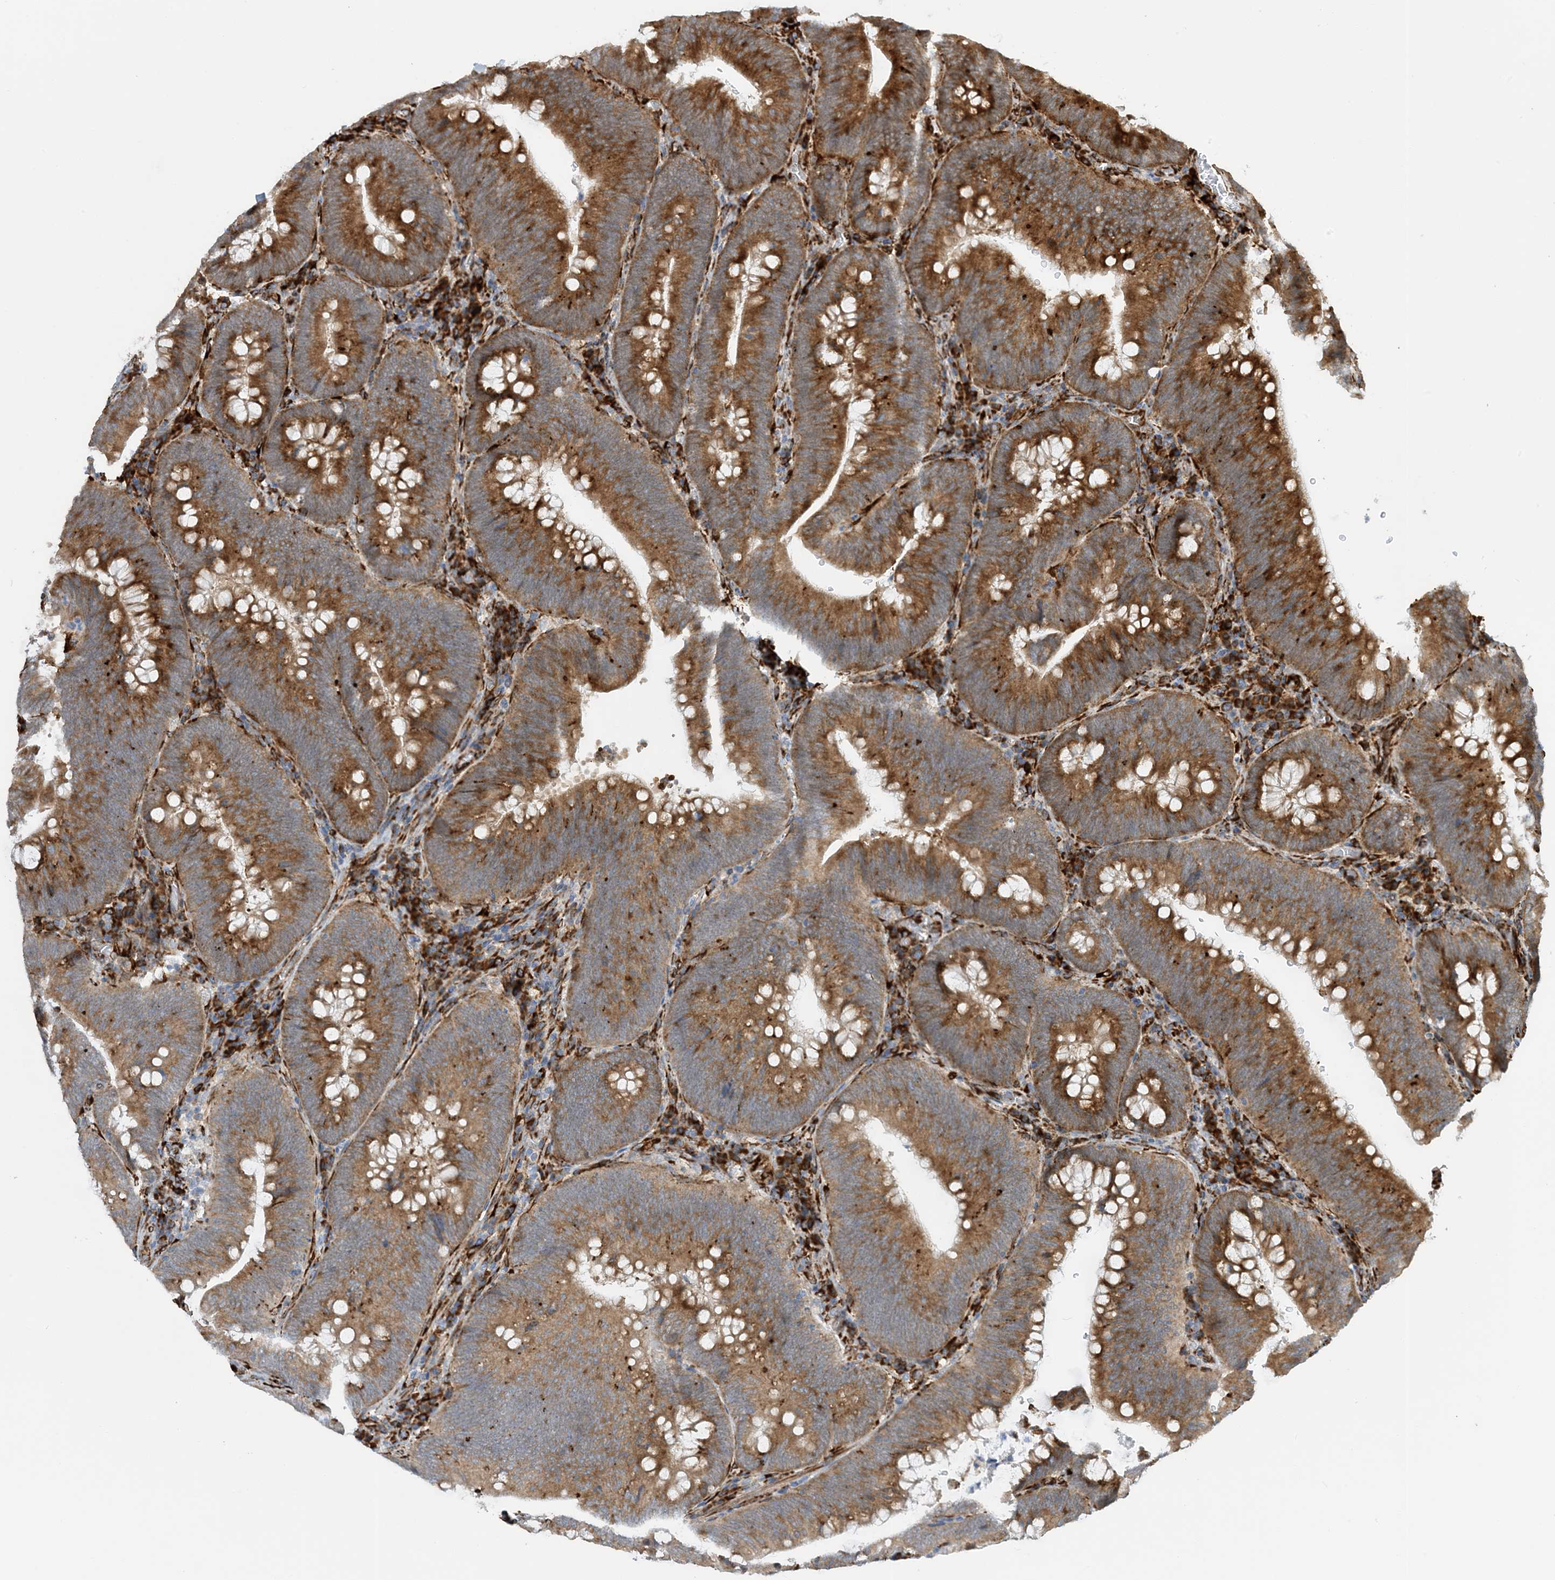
{"staining": {"intensity": "moderate", "quantity": ">75%", "location": "cytoplasmic/membranous"}, "tissue": "colorectal cancer", "cell_type": "Tumor cells", "image_type": "cancer", "snomed": [{"axis": "morphology", "description": "Normal tissue, NOS"}, {"axis": "topography", "description": "Colon"}], "caption": "A brown stain labels moderate cytoplasmic/membranous positivity of a protein in colorectal cancer tumor cells.", "gene": "ZBTB45", "patient": {"sex": "female", "age": 82}}